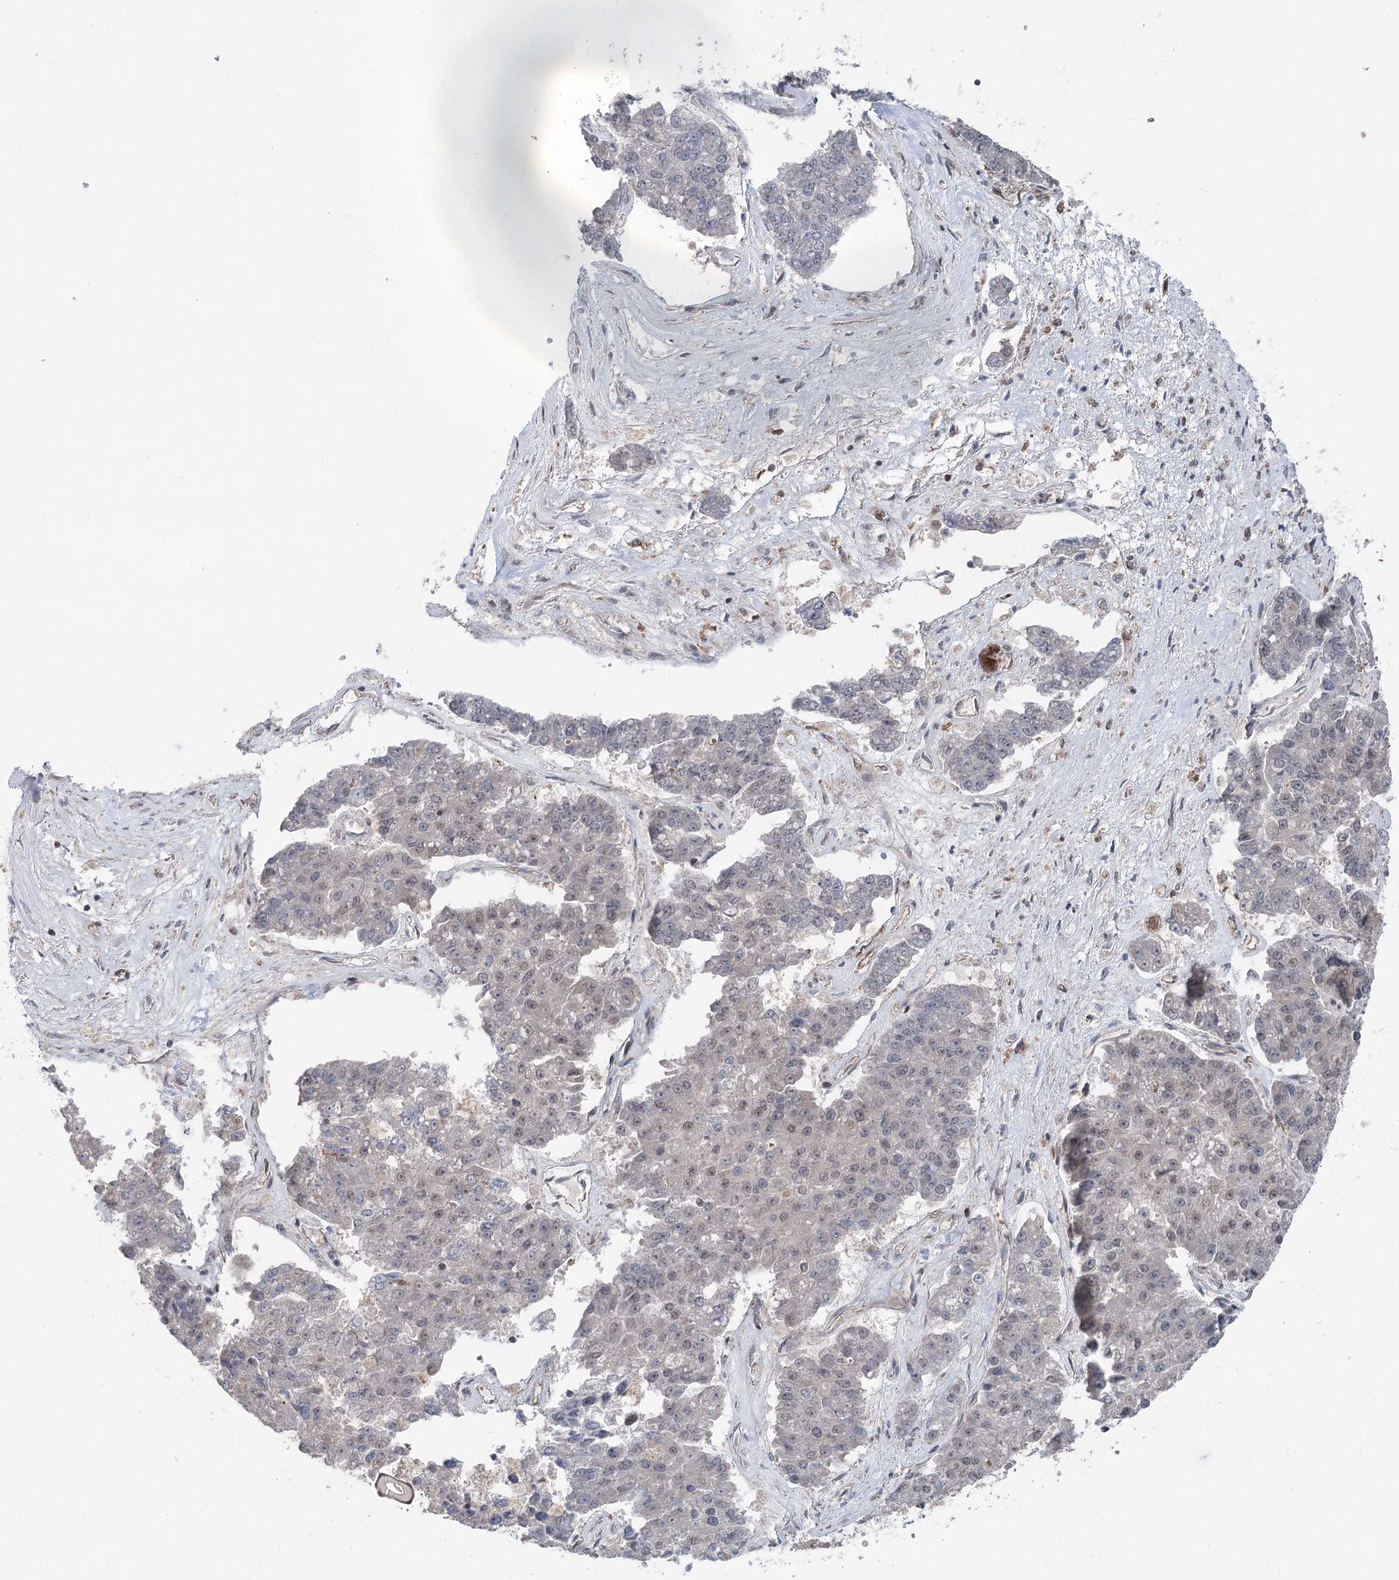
{"staining": {"intensity": "weak", "quantity": "<25%", "location": "nuclear"}, "tissue": "pancreatic cancer", "cell_type": "Tumor cells", "image_type": "cancer", "snomed": [{"axis": "morphology", "description": "Adenocarcinoma, NOS"}, {"axis": "topography", "description": "Pancreas"}], "caption": "Human pancreatic cancer stained for a protein using immunohistochemistry (IHC) displays no expression in tumor cells.", "gene": "PPP1R21", "patient": {"sex": "male", "age": 50}}